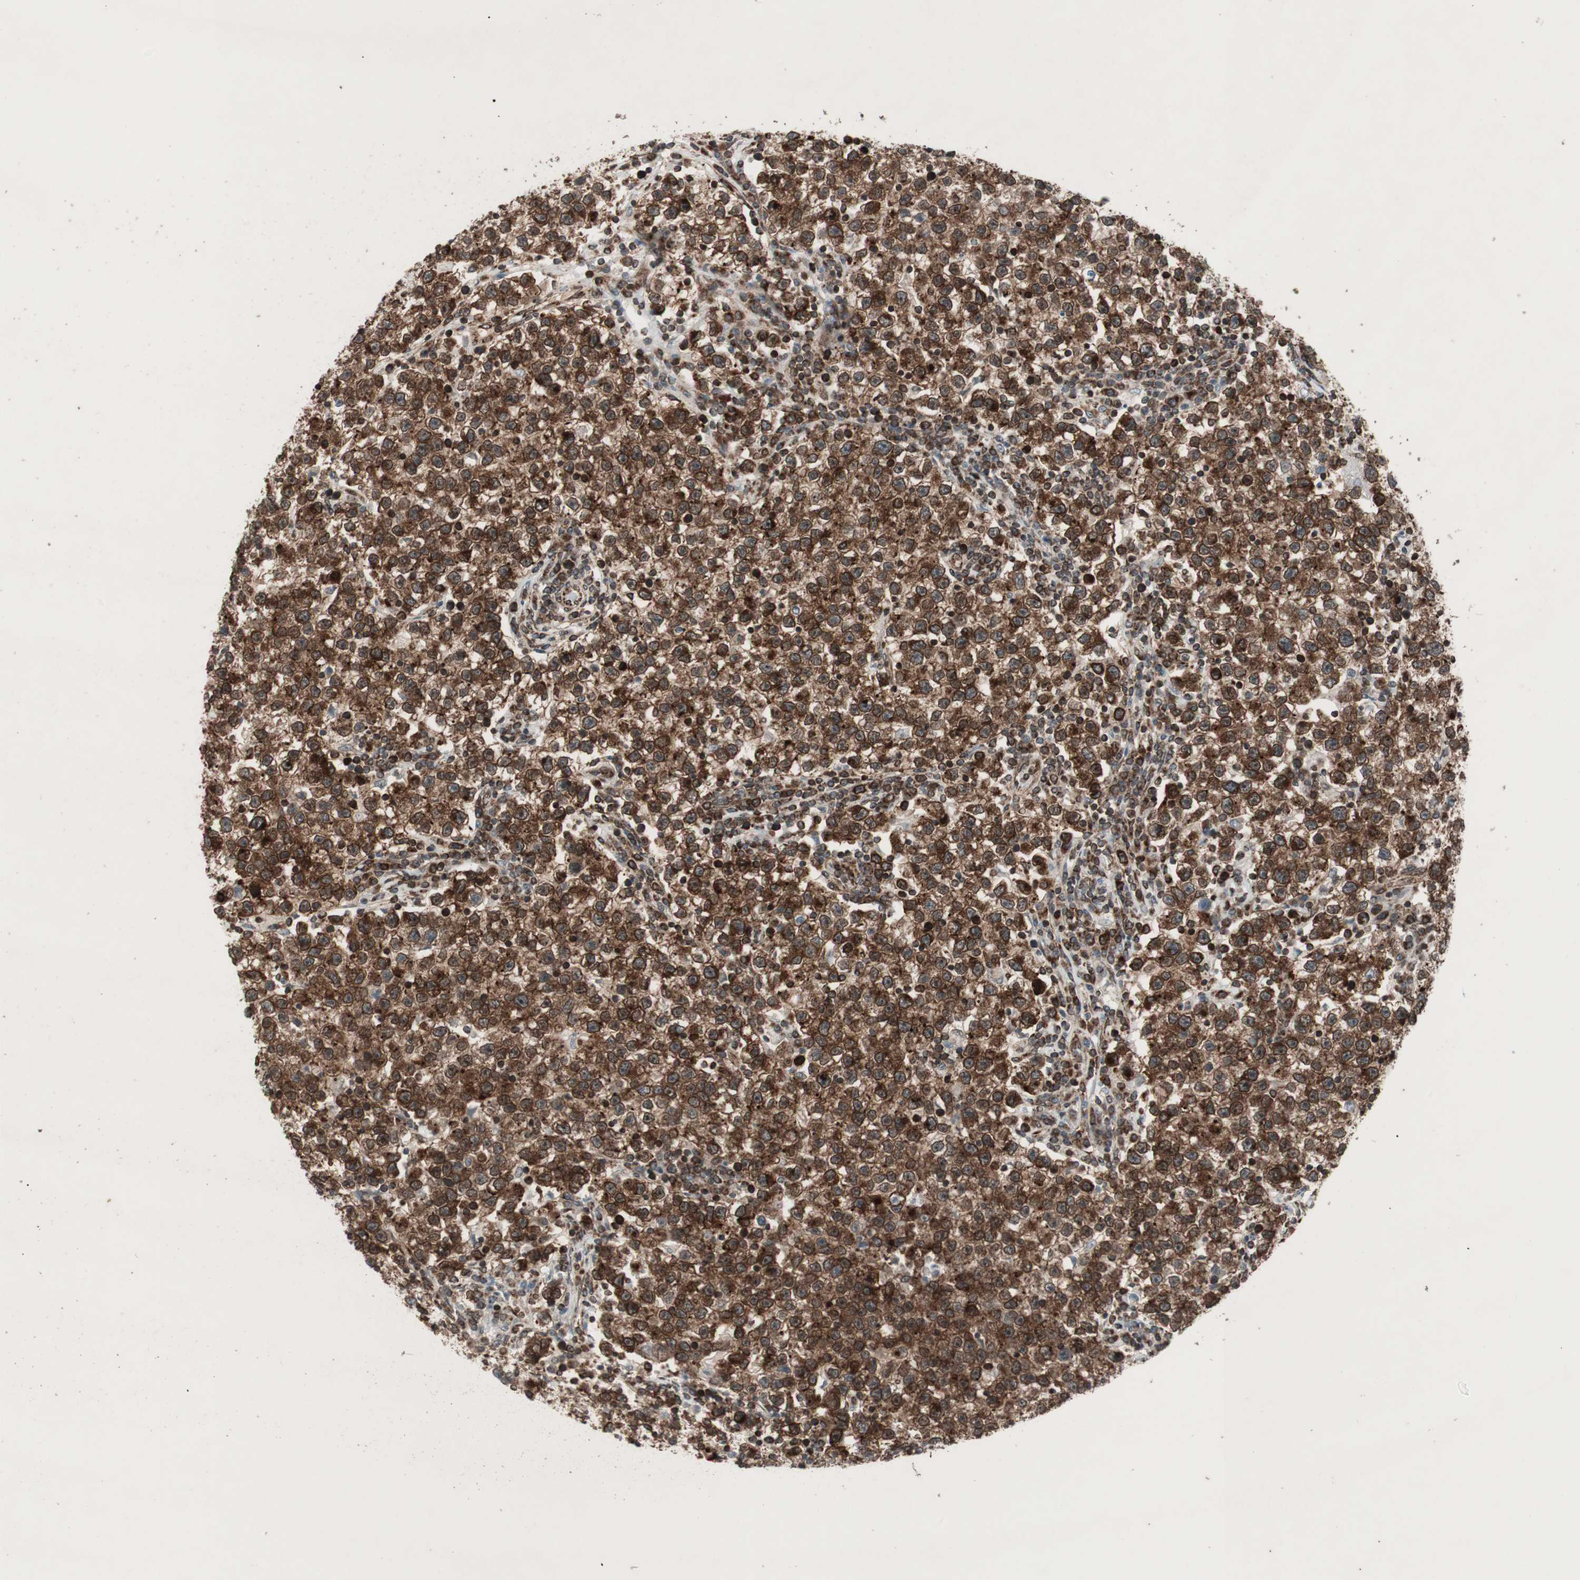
{"staining": {"intensity": "strong", "quantity": ">75%", "location": "cytoplasmic/membranous,nuclear"}, "tissue": "testis cancer", "cell_type": "Tumor cells", "image_type": "cancer", "snomed": [{"axis": "morphology", "description": "Seminoma, NOS"}, {"axis": "topography", "description": "Testis"}], "caption": "IHC staining of testis seminoma, which shows high levels of strong cytoplasmic/membranous and nuclear positivity in about >75% of tumor cells indicating strong cytoplasmic/membranous and nuclear protein positivity. The staining was performed using DAB (3,3'-diaminobenzidine) (brown) for protein detection and nuclei were counterstained in hematoxylin (blue).", "gene": "NUP62", "patient": {"sex": "male", "age": 22}}